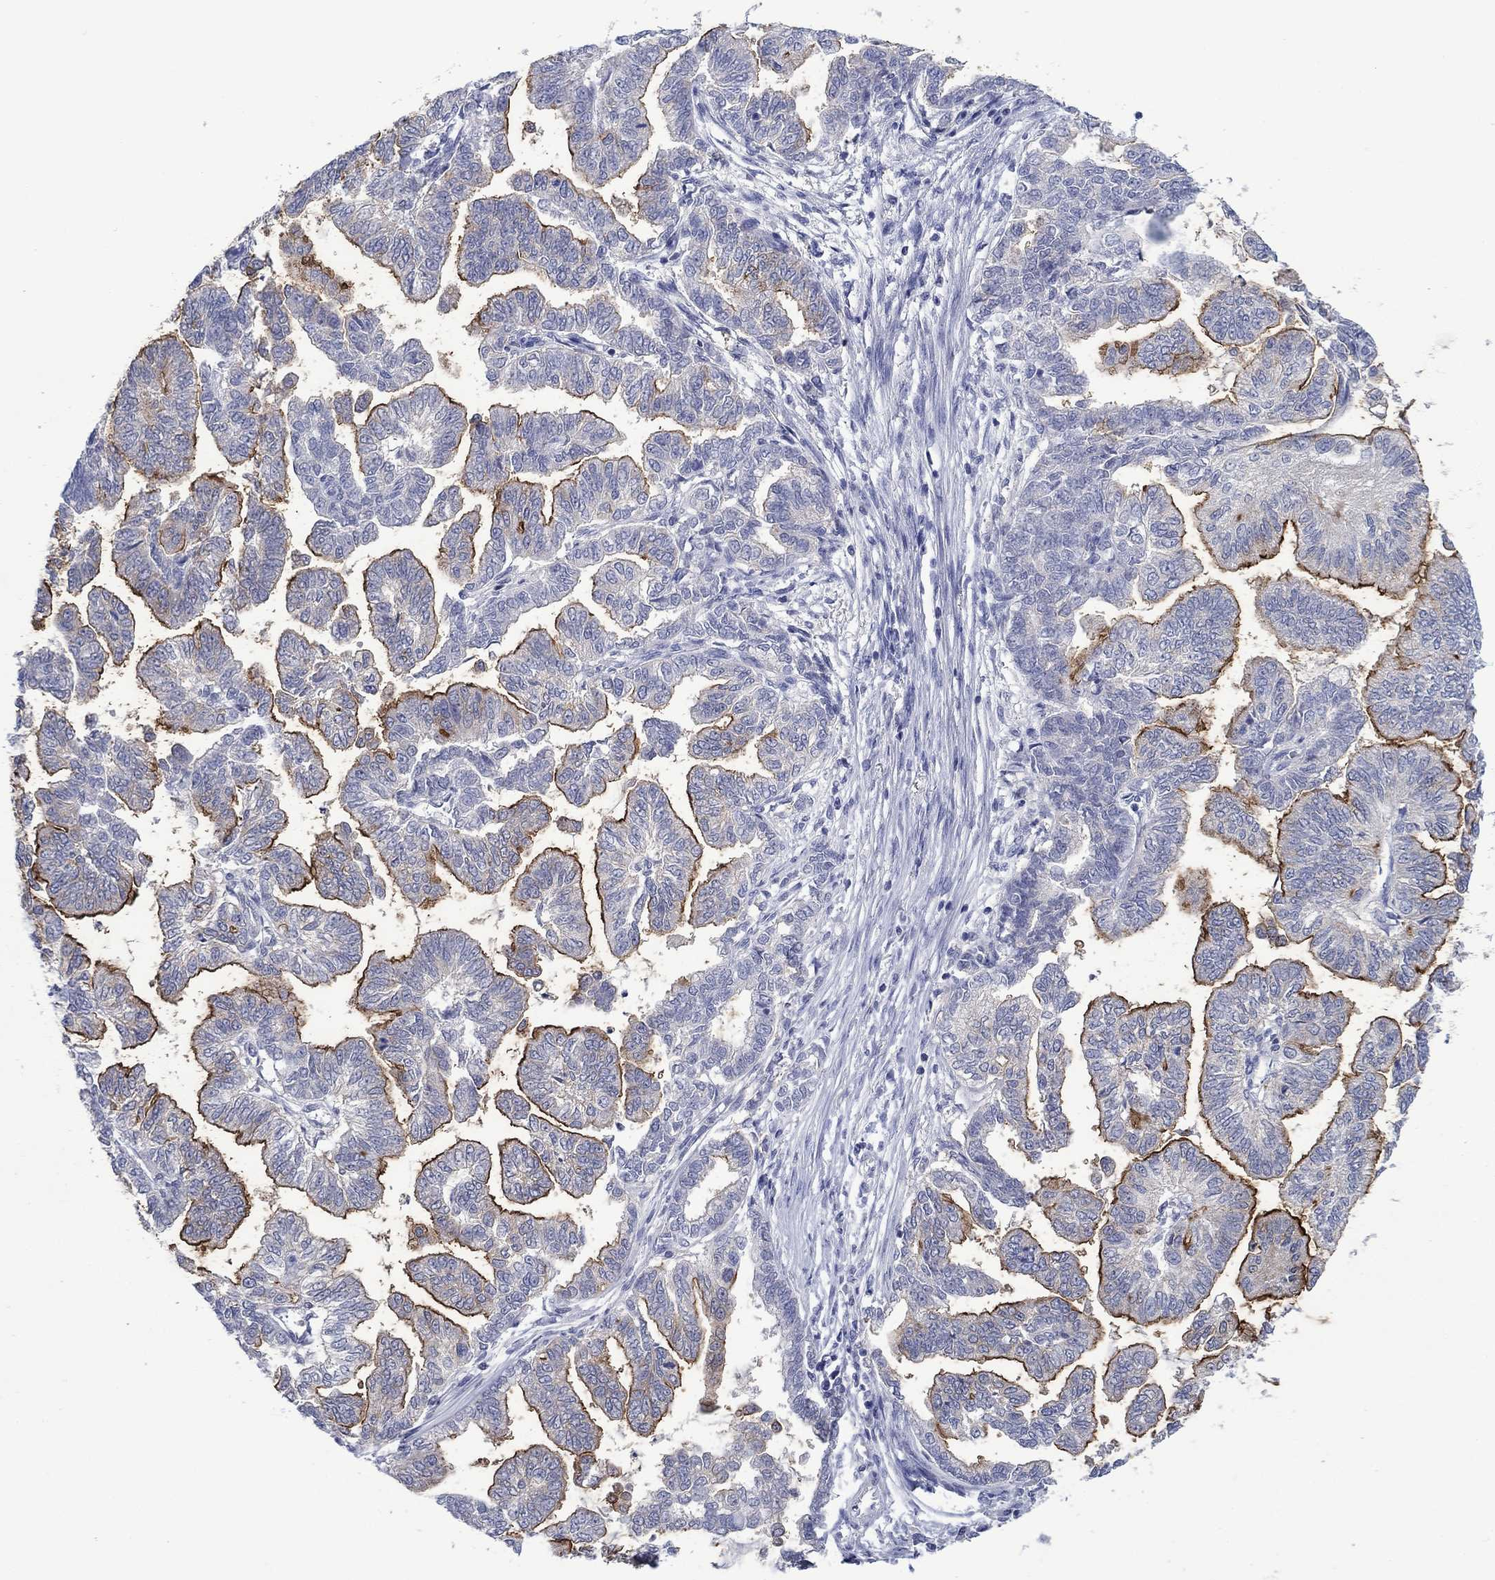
{"staining": {"intensity": "strong", "quantity": "25%-75%", "location": "cytoplasmic/membranous"}, "tissue": "stomach cancer", "cell_type": "Tumor cells", "image_type": "cancer", "snomed": [{"axis": "morphology", "description": "Adenocarcinoma, NOS"}, {"axis": "topography", "description": "Stomach"}], "caption": "A histopathology image showing strong cytoplasmic/membranous positivity in about 25%-75% of tumor cells in stomach adenocarcinoma, as visualized by brown immunohistochemical staining.", "gene": "FER1L6", "patient": {"sex": "male", "age": 83}}